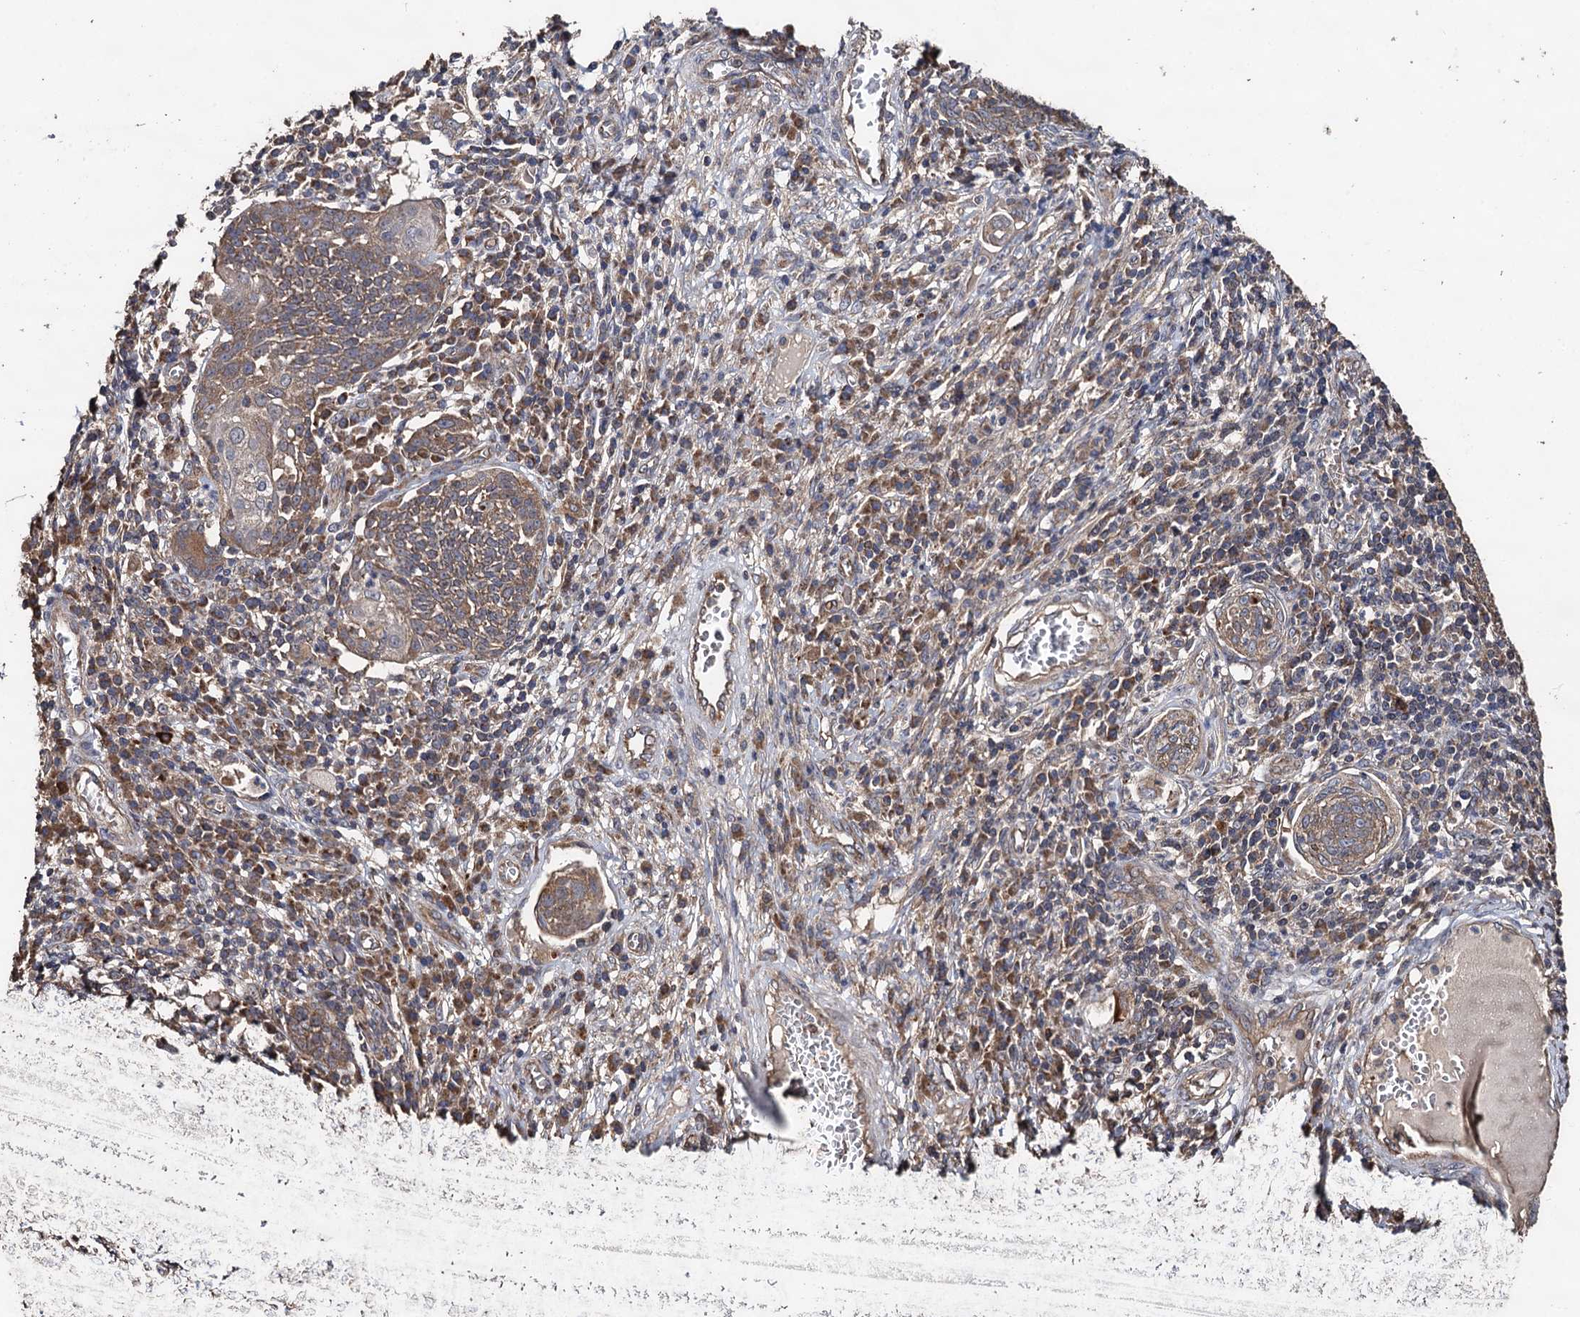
{"staining": {"intensity": "moderate", "quantity": ">75%", "location": "cytoplasmic/membranous"}, "tissue": "cervical cancer", "cell_type": "Tumor cells", "image_type": "cancer", "snomed": [{"axis": "morphology", "description": "Squamous cell carcinoma, NOS"}, {"axis": "topography", "description": "Cervix"}], "caption": "Protein analysis of cervical cancer tissue displays moderate cytoplasmic/membranous expression in about >75% of tumor cells. Immunohistochemistry stains the protein of interest in brown and the nuclei are stained blue.", "gene": "PPTC7", "patient": {"sex": "female", "age": 34}}